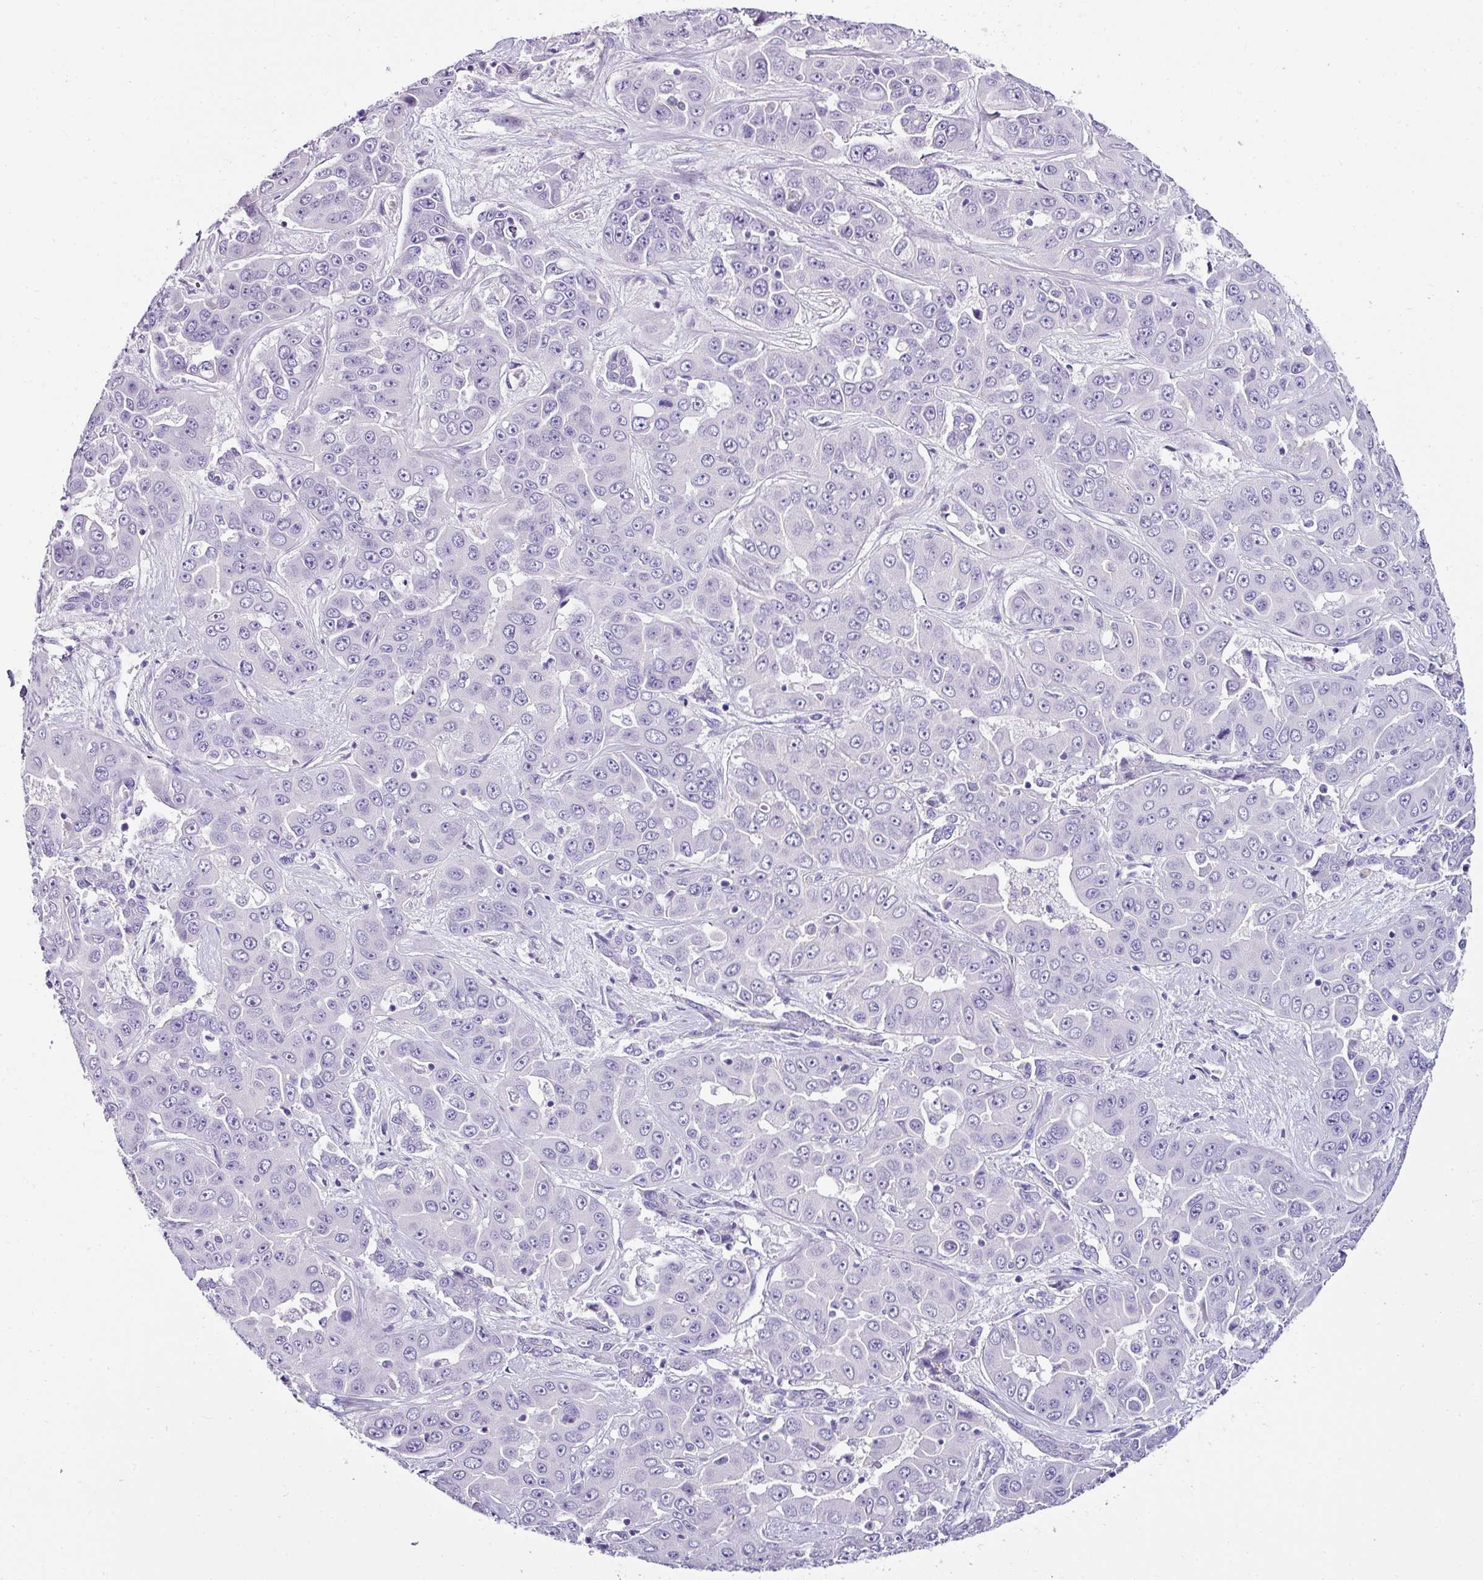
{"staining": {"intensity": "negative", "quantity": "none", "location": "none"}, "tissue": "liver cancer", "cell_type": "Tumor cells", "image_type": "cancer", "snomed": [{"axis": "morphology", "description": "Cholangiocarcinoma"}, {"axis": "topography", "description": "Liver"}], "caption": "DAB immunohistochemical staining of liver cholangiocarcinoma exhibits no significant expression in tumor cells. The staining is performed using DAB (3,3'-diaminobenzidine) brown chromogen with nuclei counter-stained in using hematoxylin.", "gene": "NAPSA", "patient": {"sex": "female", "age": 52}}